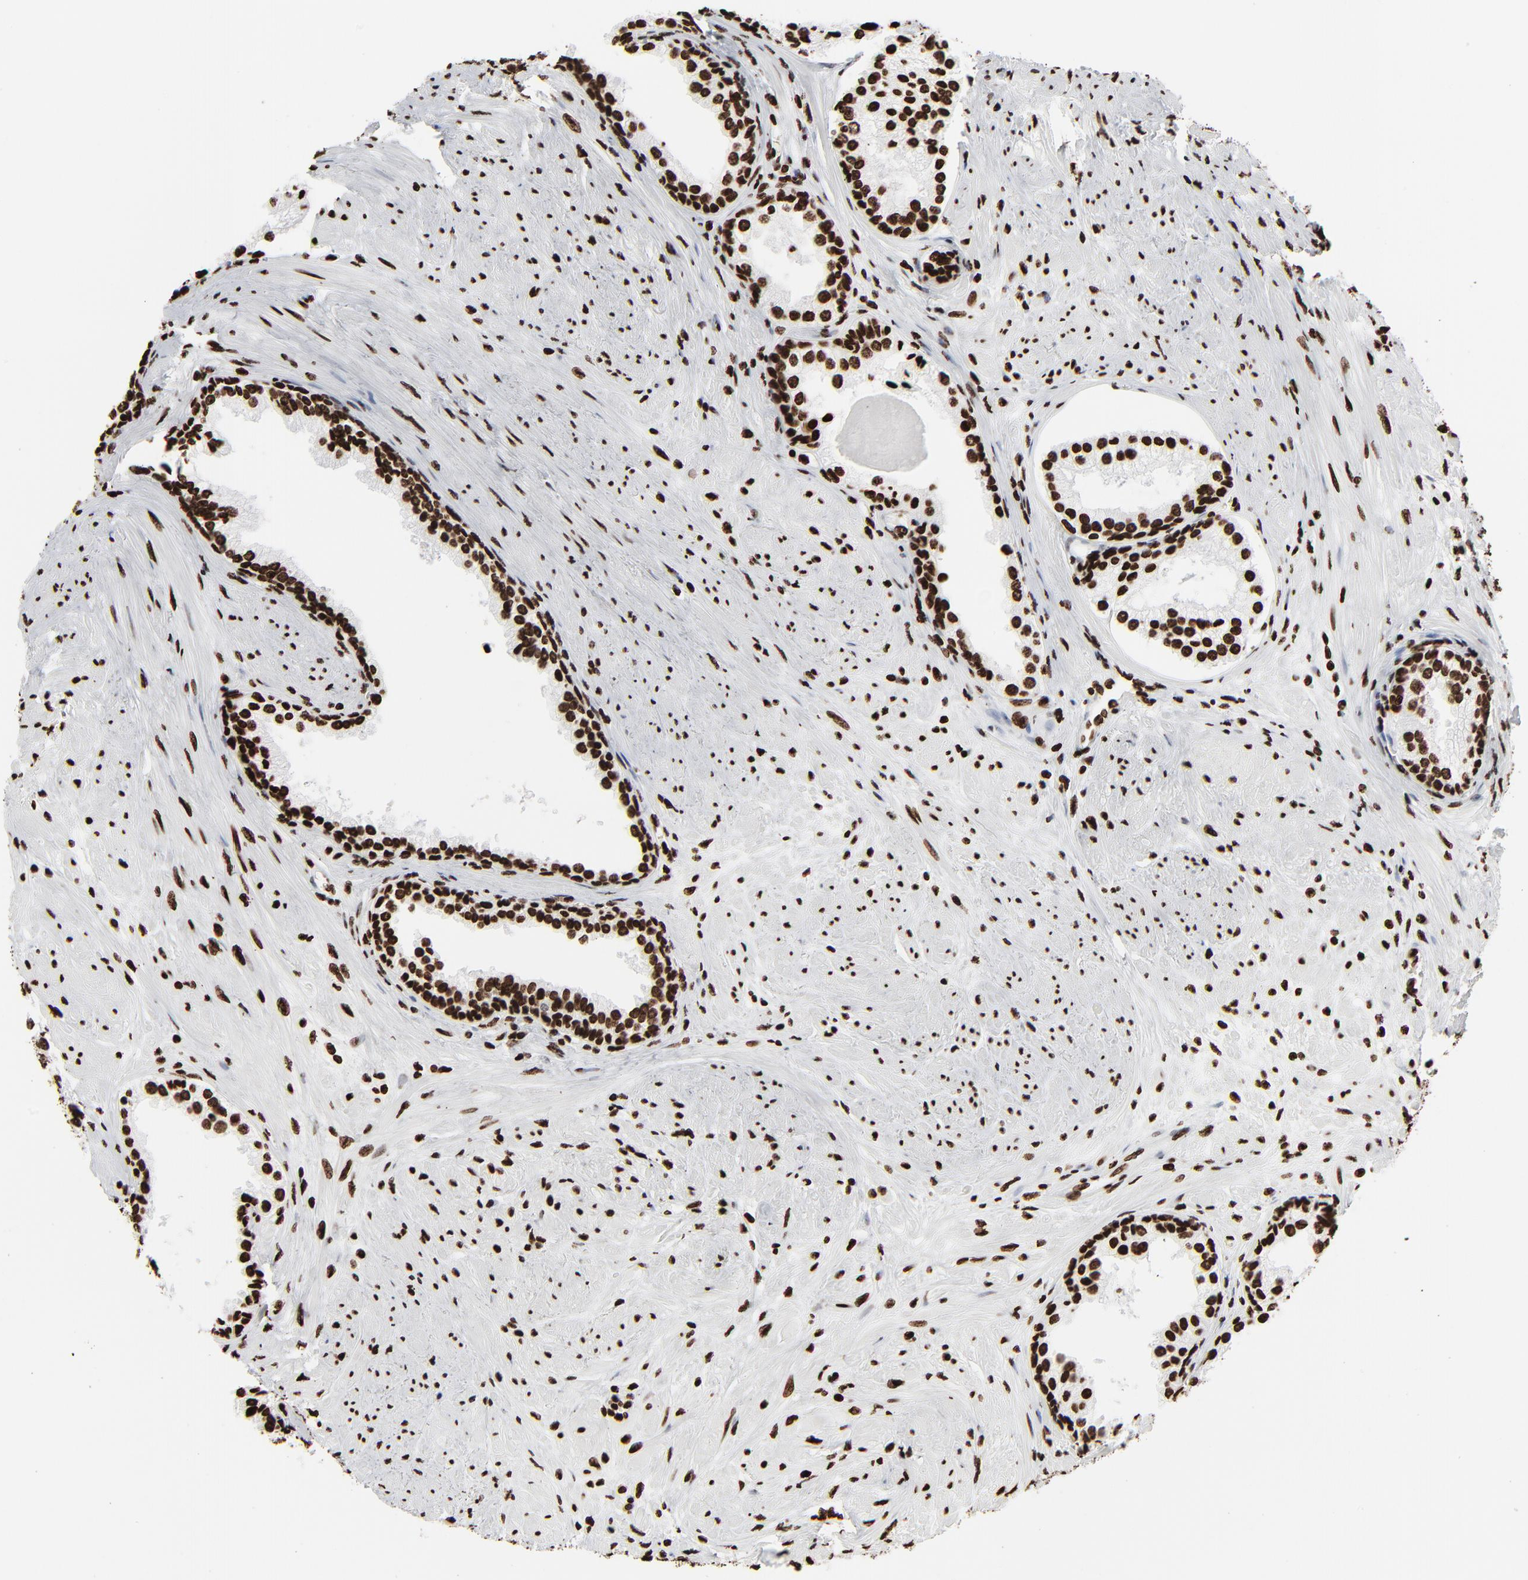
{"staining": {"intensity": "strong", "quantity": ">75%", "location": "nuclear"}, "tissue": "prostate cancer", "cell_type": "Tumor cells", "image_type": "cancer", "snomed": [{"axis": "morphology", "description": "Adenocarcinoma, Medium grade"}, {"axis": "topography", "description": "Prostate"}], "caption": "IHC of prostate cancer demonstrates high levels of strong nuclear expression in approximately >75% of tumor cells.", "gene": "H3-4", "patient": {"sex": "male", "age": 70}}